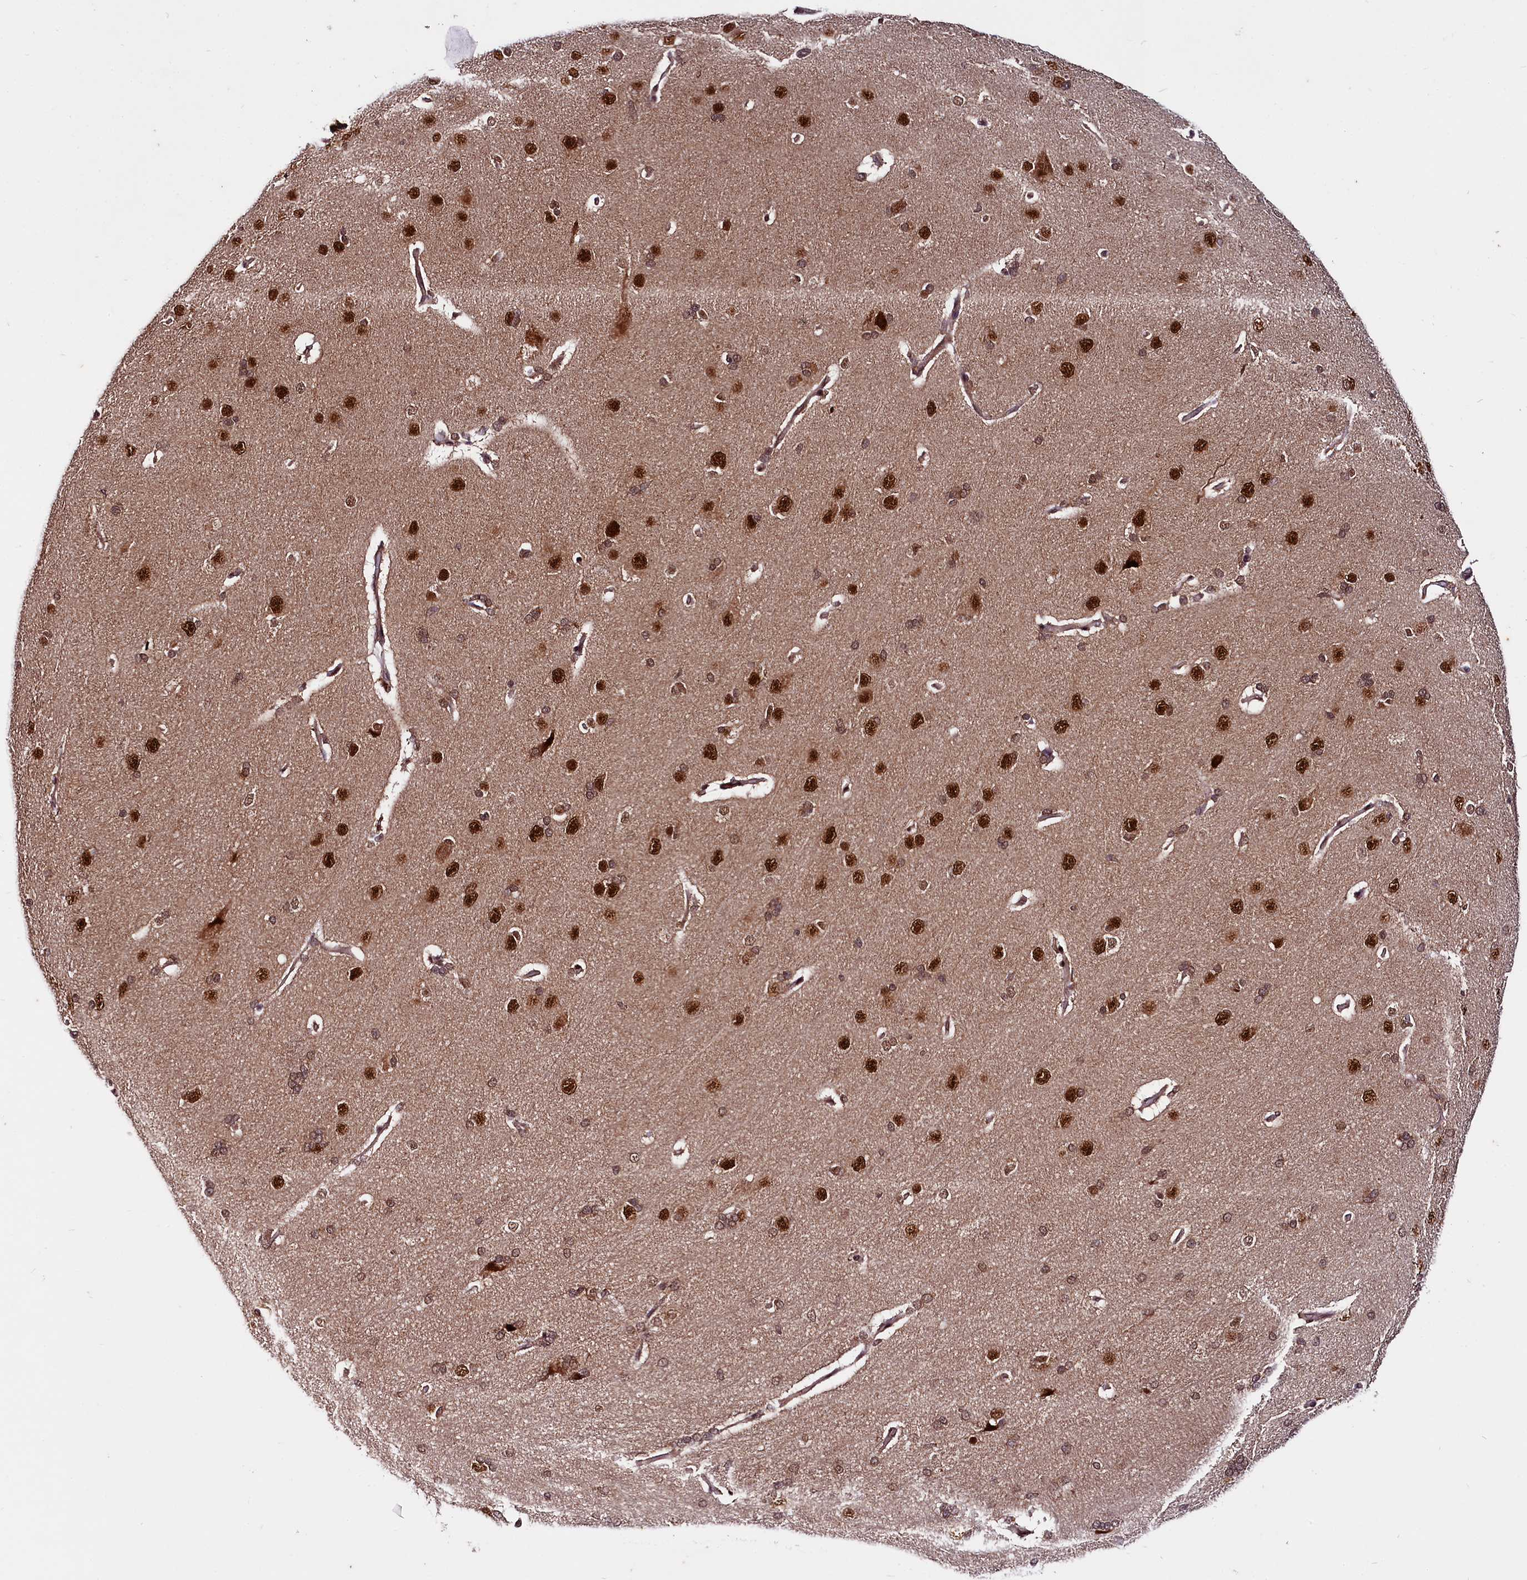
{"staining": {"intensity": "moderate", "quantity": ">75%", "location": "cytoplasmic/membranous,nuclear"}, "tissue": "cerebral cortex", "cell_type": "Endothelial cells", "image_type": "normal", "snomed": [{"axis": "morphology", "description": "Normal tissue, NOS"}, {"axis": "topography", "description": "Cerebral cortex"}], "caption": "The immunohistochemical stain highlights moderate cytoplasmic/membranous,nuclear positivity in endothelial cells of normal cerebral cortex.", "gene": "UBE3A", "patient": {"sex": "male", "age": 62}}